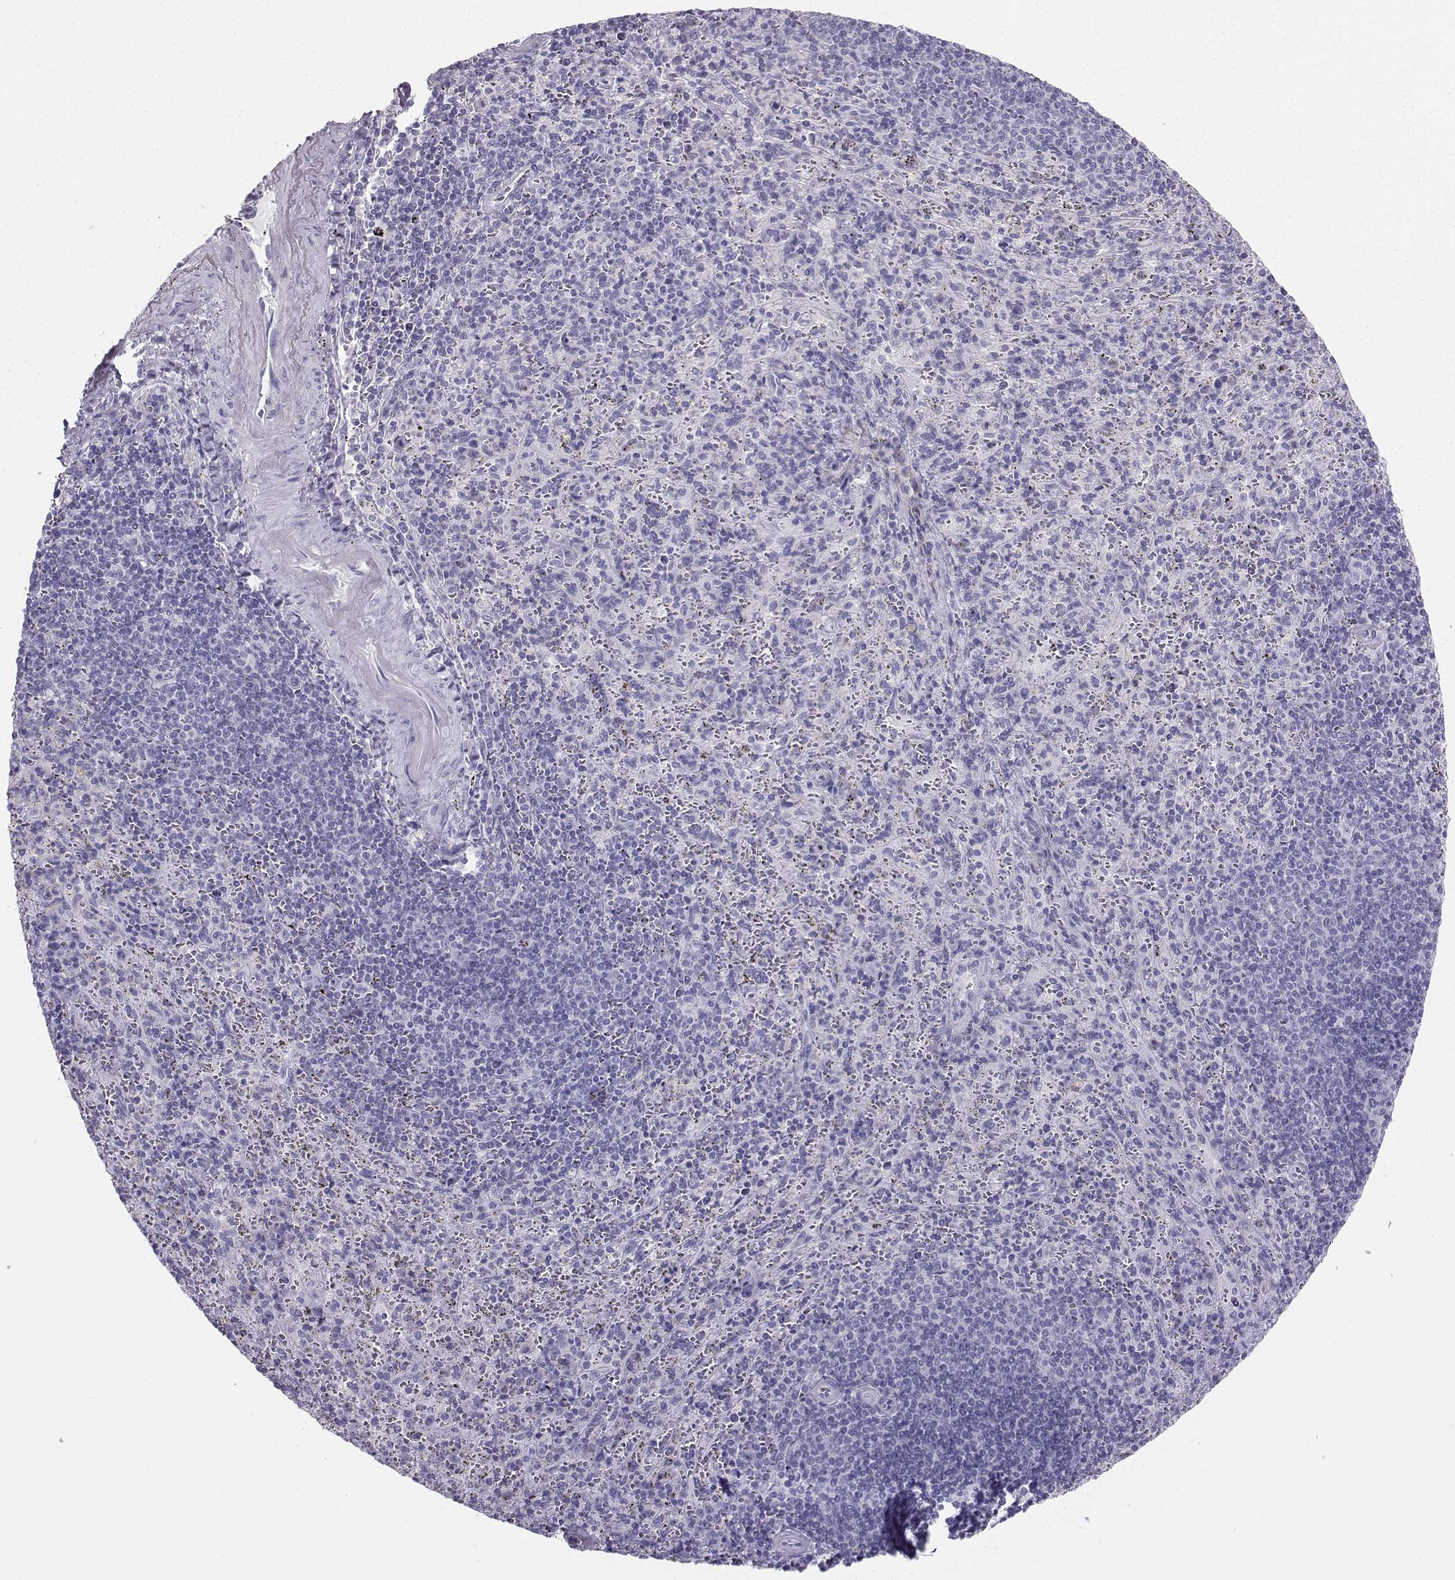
{"staining": {"intensity": "negative", "quantity": "none", "location": "none"}, "tissue": "spleen", "cell_type": "Cells in red pulp", "image_type": "normal", "snomed": [{"axis": "morphology", "description": "Normal tissue, NOS"}, {"axis": "topography", "description": "Spleen"}], "caption": "This is an immunohistochemistry (IHC) photomicrograph of unremarkable human spleen. There is no expression in cells in red pulp.", "gene": "IQCD", "patient": {"sex": "male", "age": 57}}